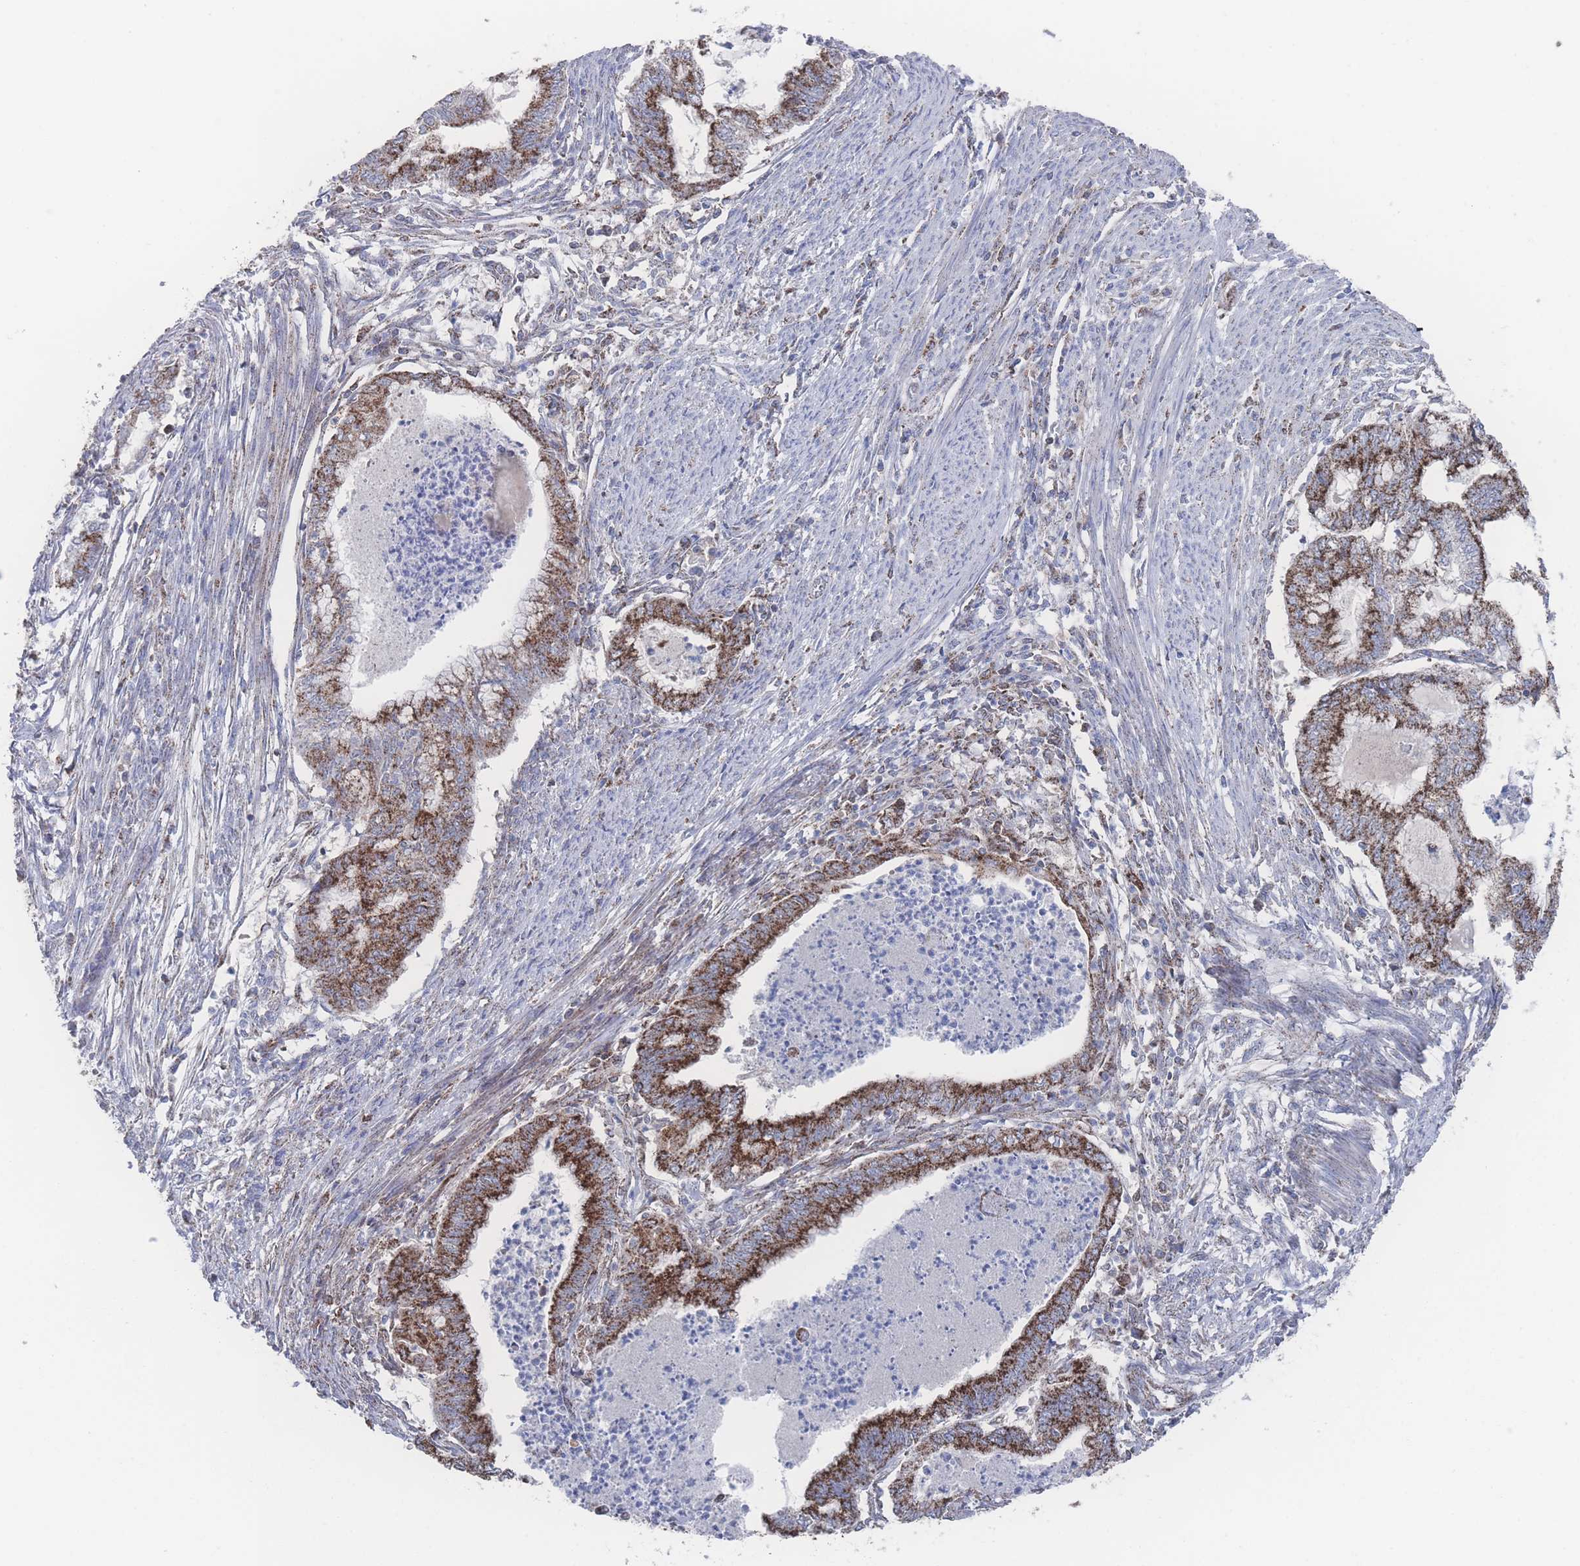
{"staining": {"intensity": "strong", "quantity": ">75%", "location": "cytoplasmic/membranous"}, "tissue": "endometrial cancer", "cell_type": "Tumor cells", "image_type": "cancer", "snomed": [{"axis": "morphology", "description": "Adenocarcinoma, NOS"}, {"axis": "topography", "description": "Endometrium"}], "caption": "Immunohistochemical staining of endometrial cancer (adenocarcinoma) exhibits strong cytoplasmic/membranous protein positivity in approximately >75% of tumor cells. (IHC, brightfield microscopy, high magnification).", "gene": "PEX14", "patient": {"sex": "female", "age": 79}}